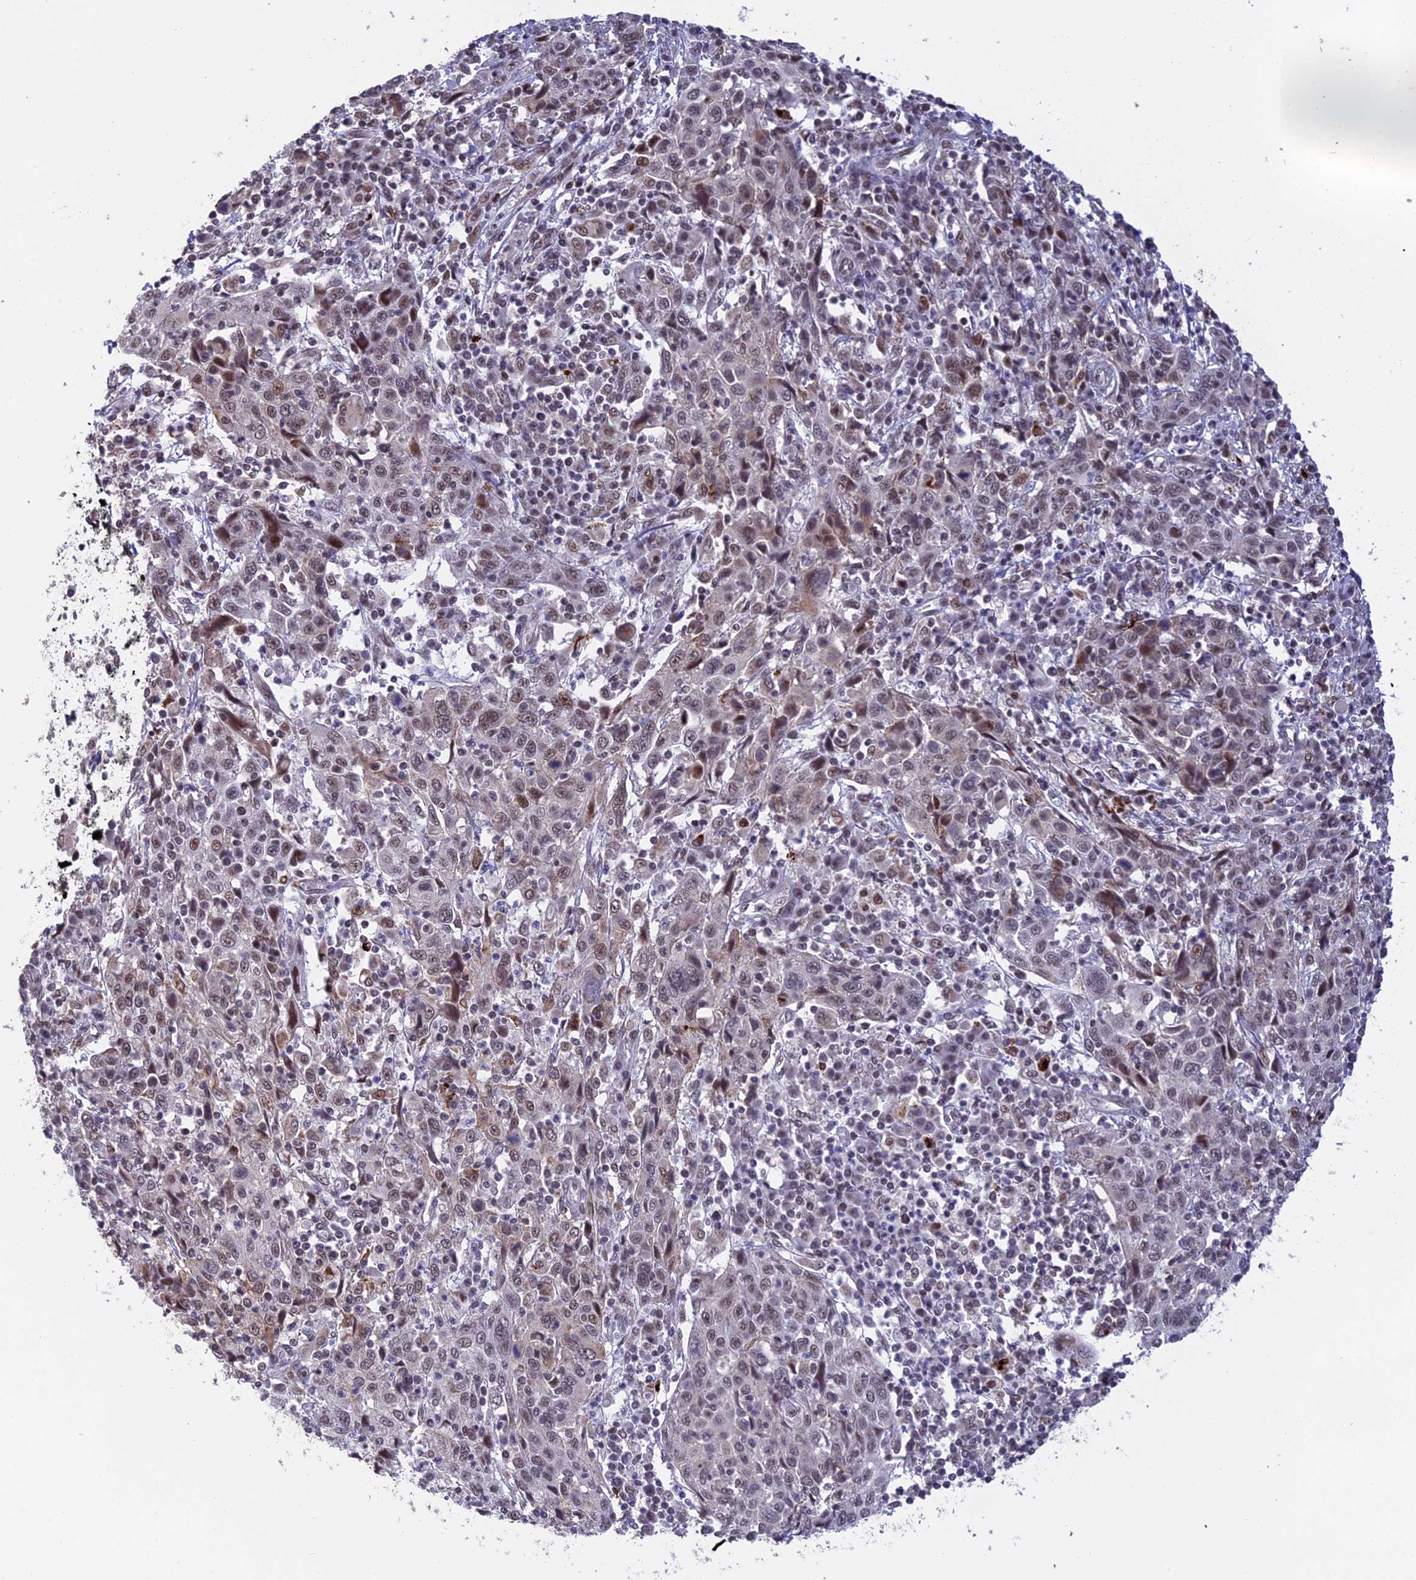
{"staining": {"intensity": "weak", "quantity": "<25%", "location": "nuclear"}, "tissue": "cervical cancer", "cell_type": "Tumor cells", "image_type": "cancer", "snomed": [{"axis": "morphology", "description": "Squamous cell carcinoma, NOS"}, {"axis": "topography", "description": "Cervix"}], "caption": "DAB (3,3'-diaminobenzidine) immunohistochemical staining of cervical squamous cell carcinoma demonstrates no significant positivity in tumor cells. (DAB immunohistochemistry, high magnification).", "gene": "POLR2C", "patient": {"sex": "female", "age": 46}}